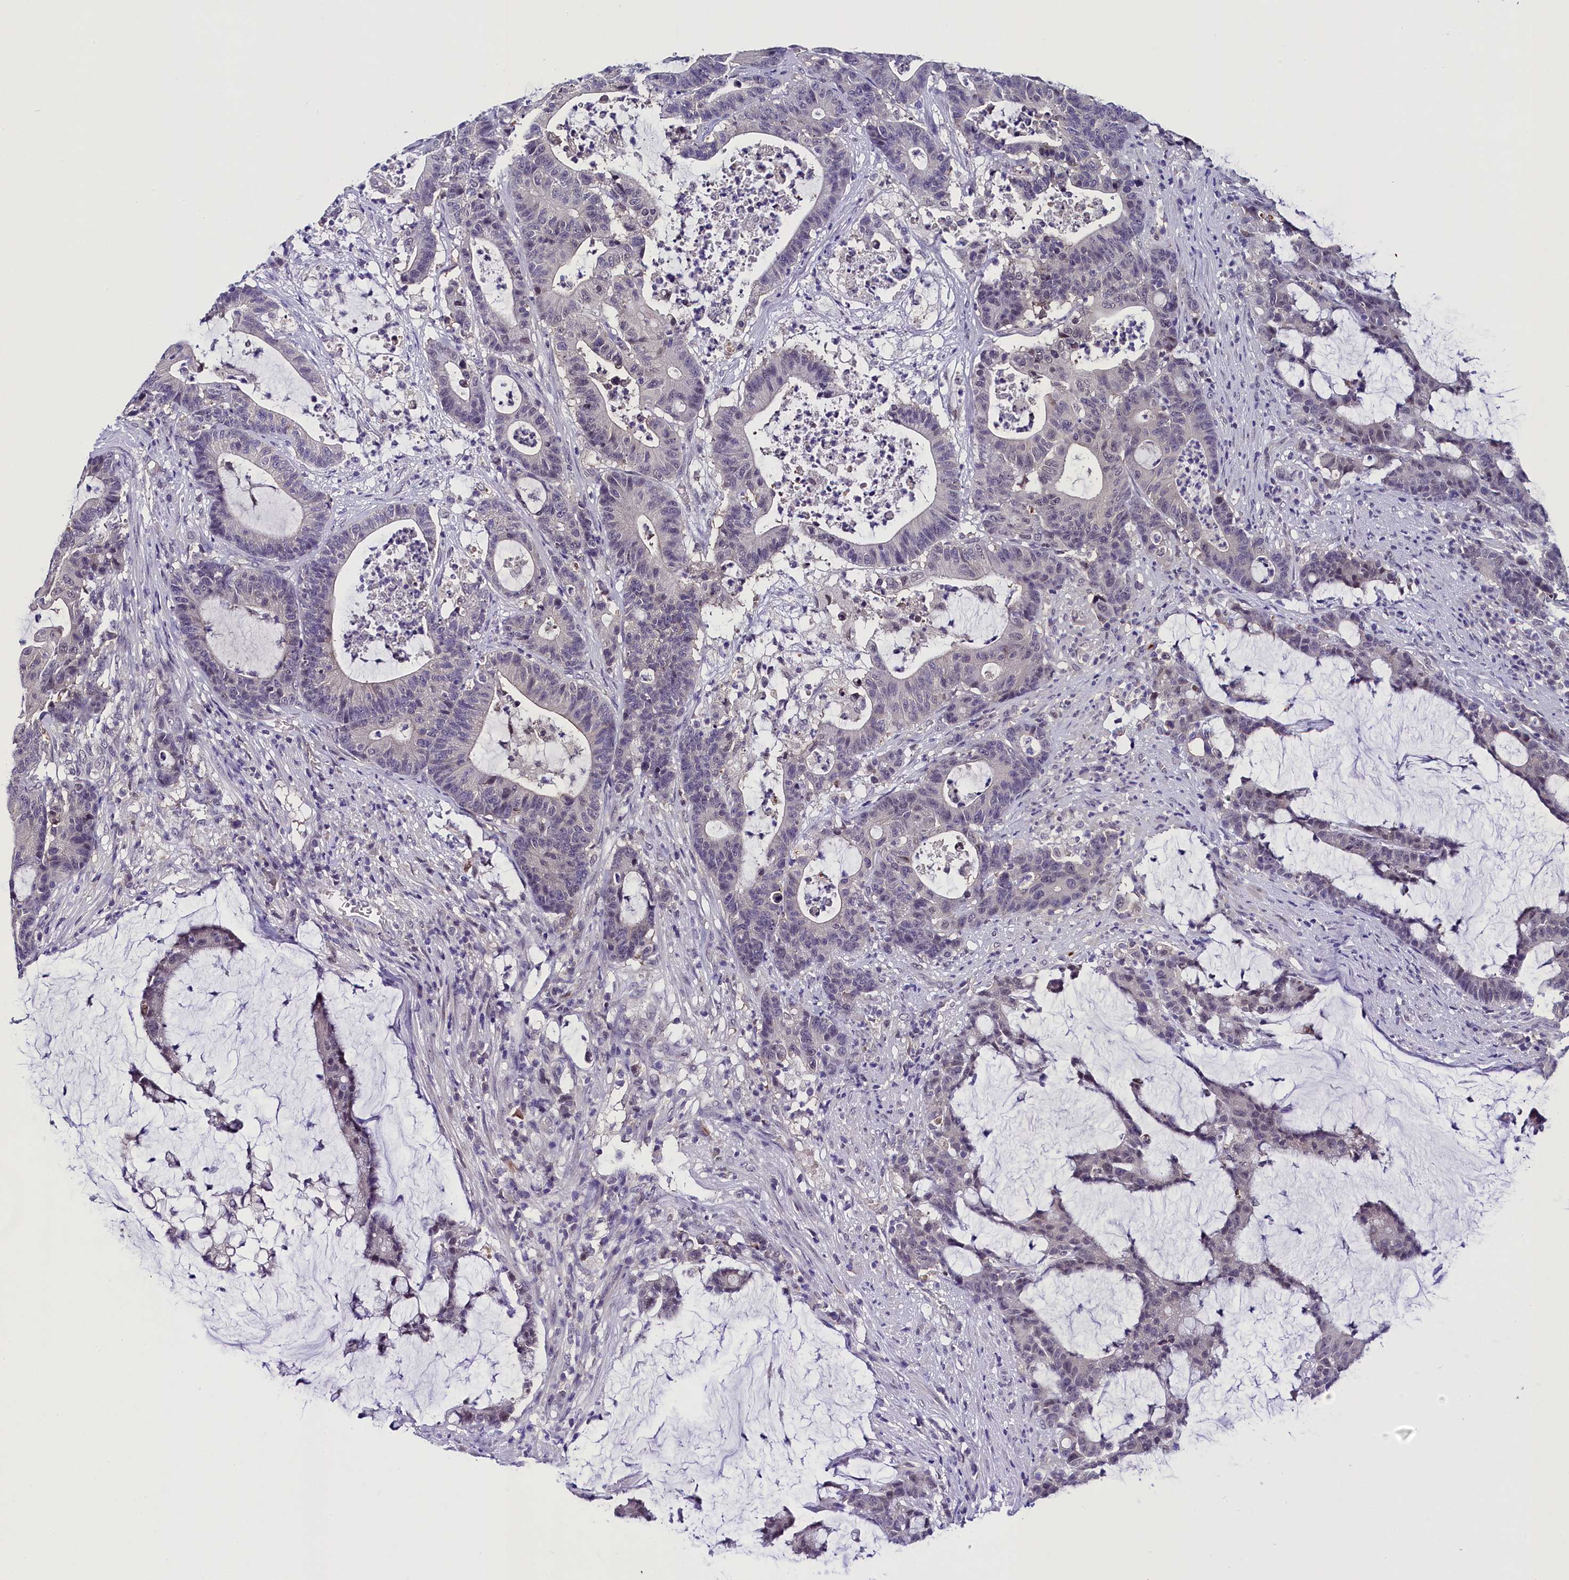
{"staining": {"intensity": "negative", "quantity": "none", "location": "none"}, "tissue": "colorectal cancer", "cell_type": "Tumor cells", "image_type": "cancer", "snomed": [{"axis": "morphology", "description": "Adenocarcinoma, NOS"}, {"axis": "topography", "description": "Colon"}], "caption": "High magnification brightfield microscopy of colorectal adenocarcinoma stained with DAB (3,3'-diaminobenzidine) (brown) and counterstained with hematoxylin (blue): tumor cells show no significant expression.", "gene": "IQCN", "patient": {"sex": "female", "age": 84}}